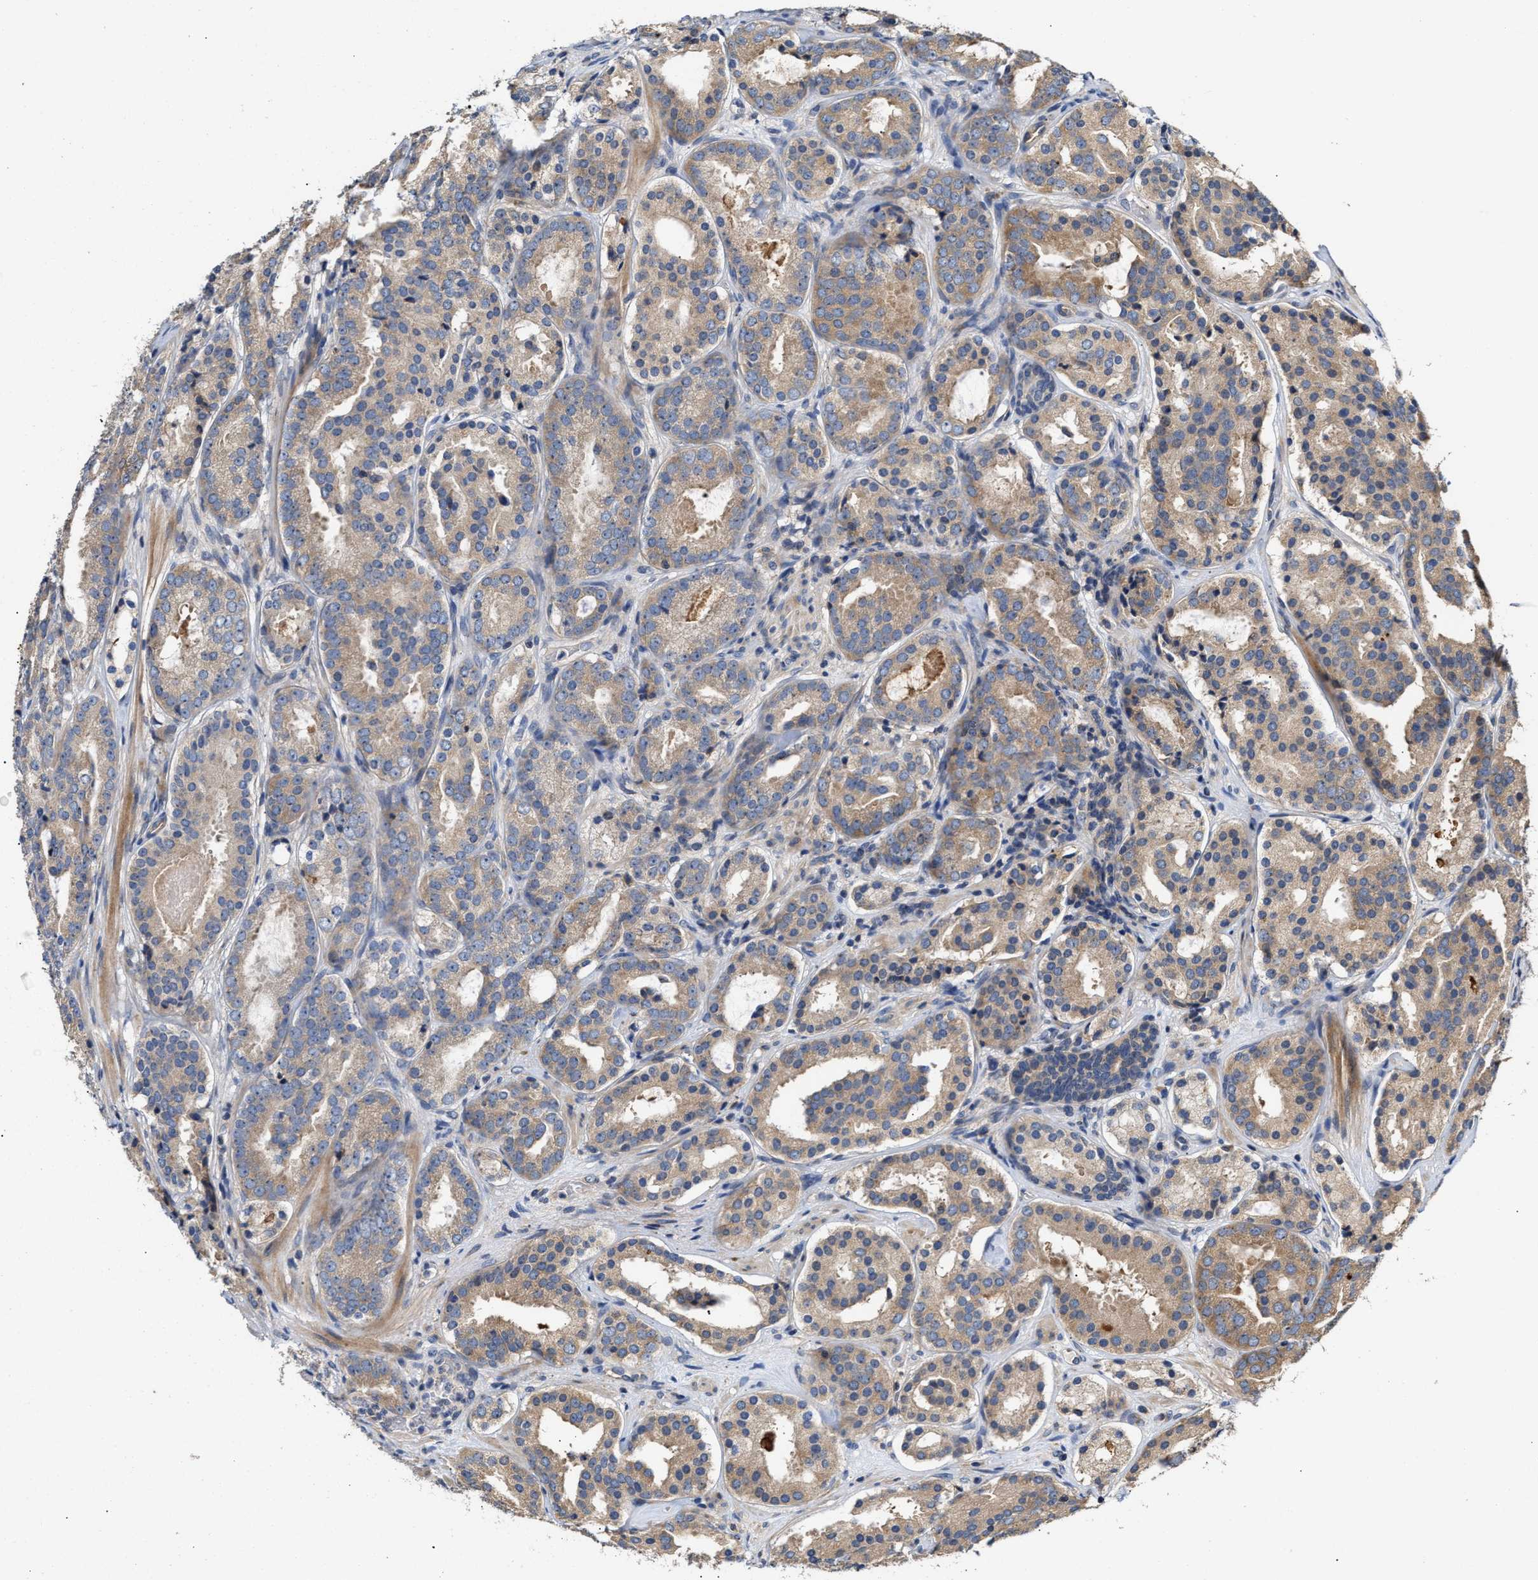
{"staining": {"intensity": "weak", "quantity": ">75%", "location": "cytoplasmic/membranous"}, "tissue": "prostate cancer", "cell_type": "Tumor cells", "image_type": "cancer", "snomed": [{"axis": "morphology", "description": "Adenocarcinoma, Low grade"}, {"axis": "topography", "description": "Prostate"}], "caption": "The immunohistochemical stain highlights weak cytoplasmic/membranous staining in tumor cells of prostate cancer tissue.", "gene": "CLIP2", "patient": {"sex": "male", "age": 69}}